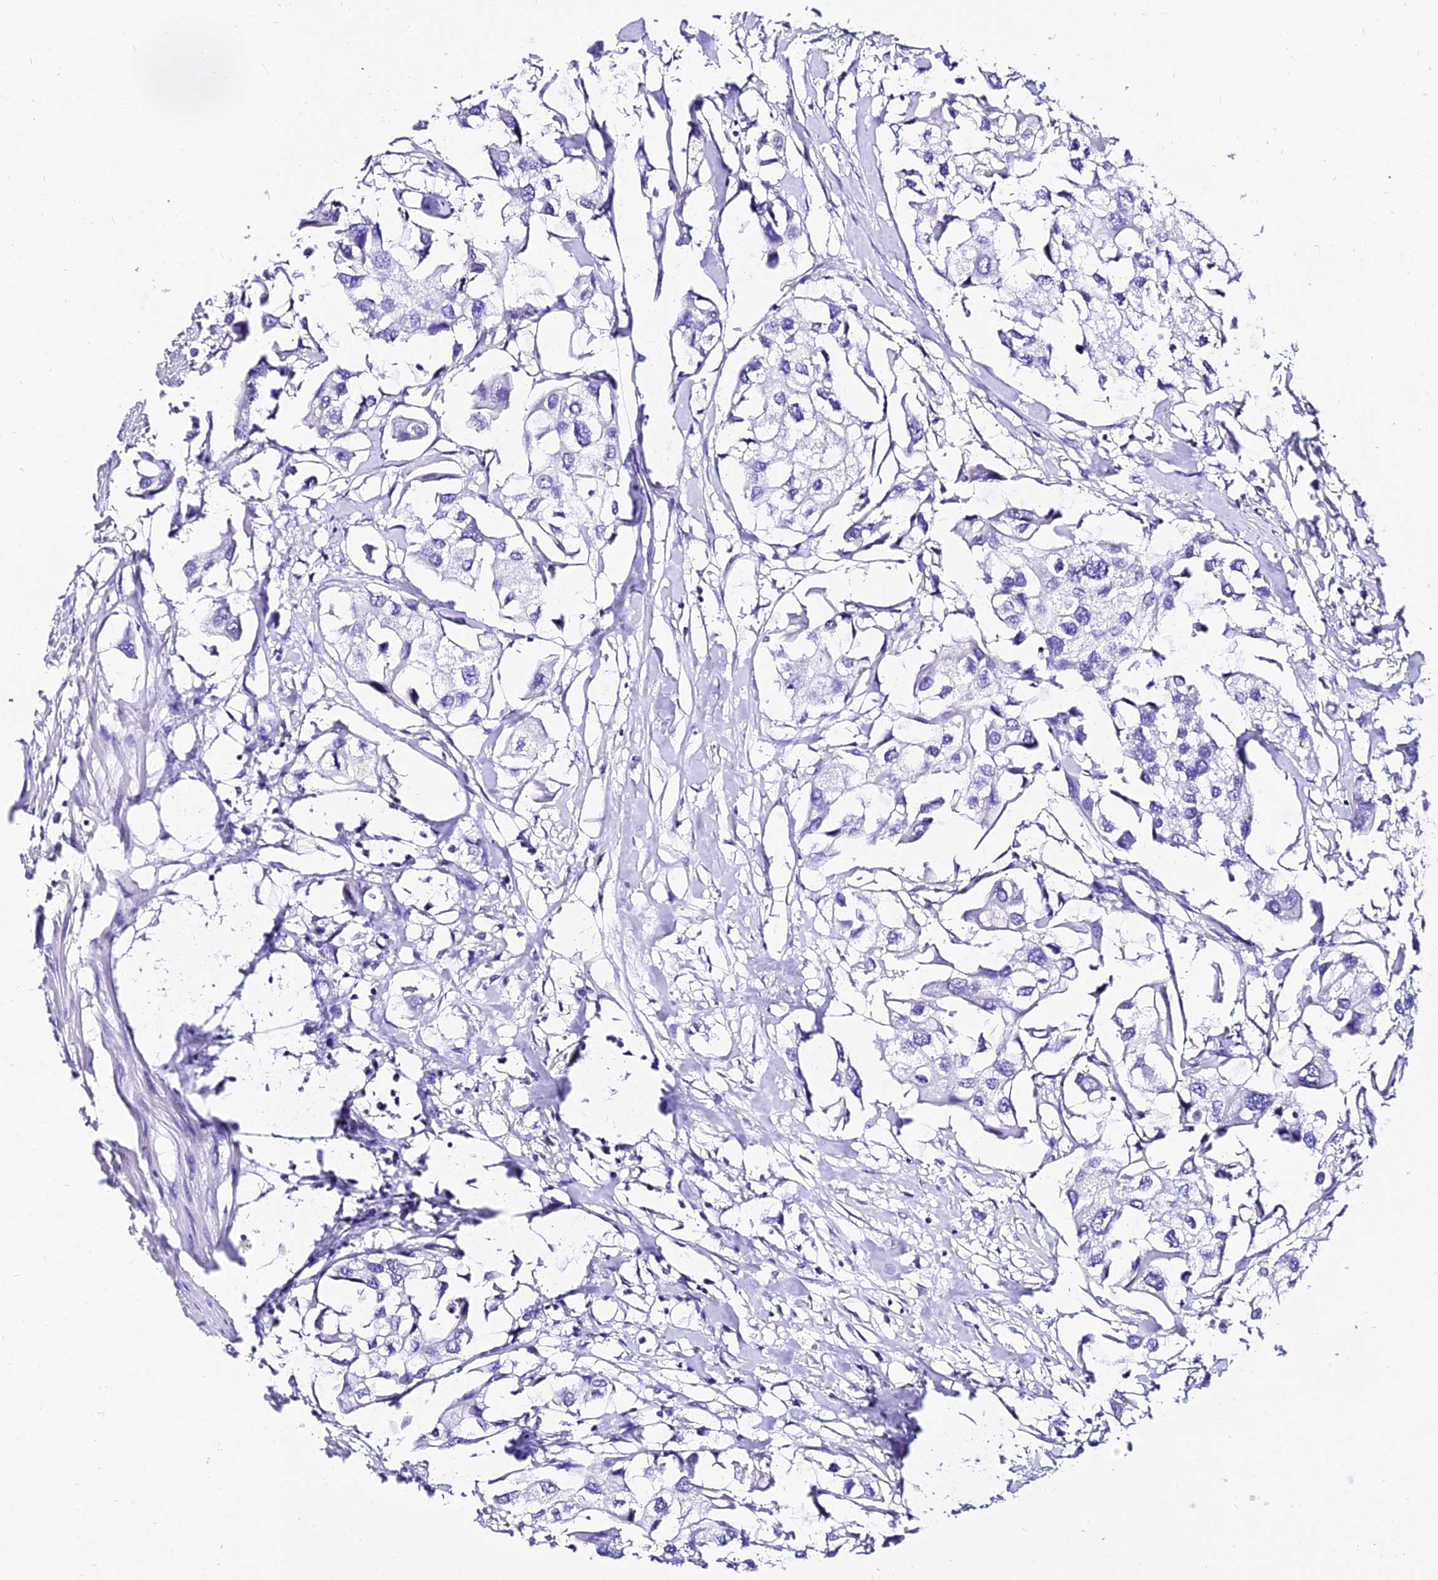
{"staining": {"intensity": "negative", "quantity": "none", "location": "none"}, "tissue": "urothelial cancer", "cell_type": "Tumor cells", "image_type": "cancer", "snomed": [{"axis": "morphology", "description": "Urothelial carcinoma, High grade"}, {"axis": "topography", "description": "Urinary bladder"}], "caption": "Tumor cells are negative for protein expression in human high-grade urothelial carcinoma. (Stains: DAB immunohistochemistry (IHC) with hematoxylin counter stain, Microscopy: brightfield microscopy at high magnification).", "gene": "DEFB106A", "patient": {"sex": "male", "age": 64}}